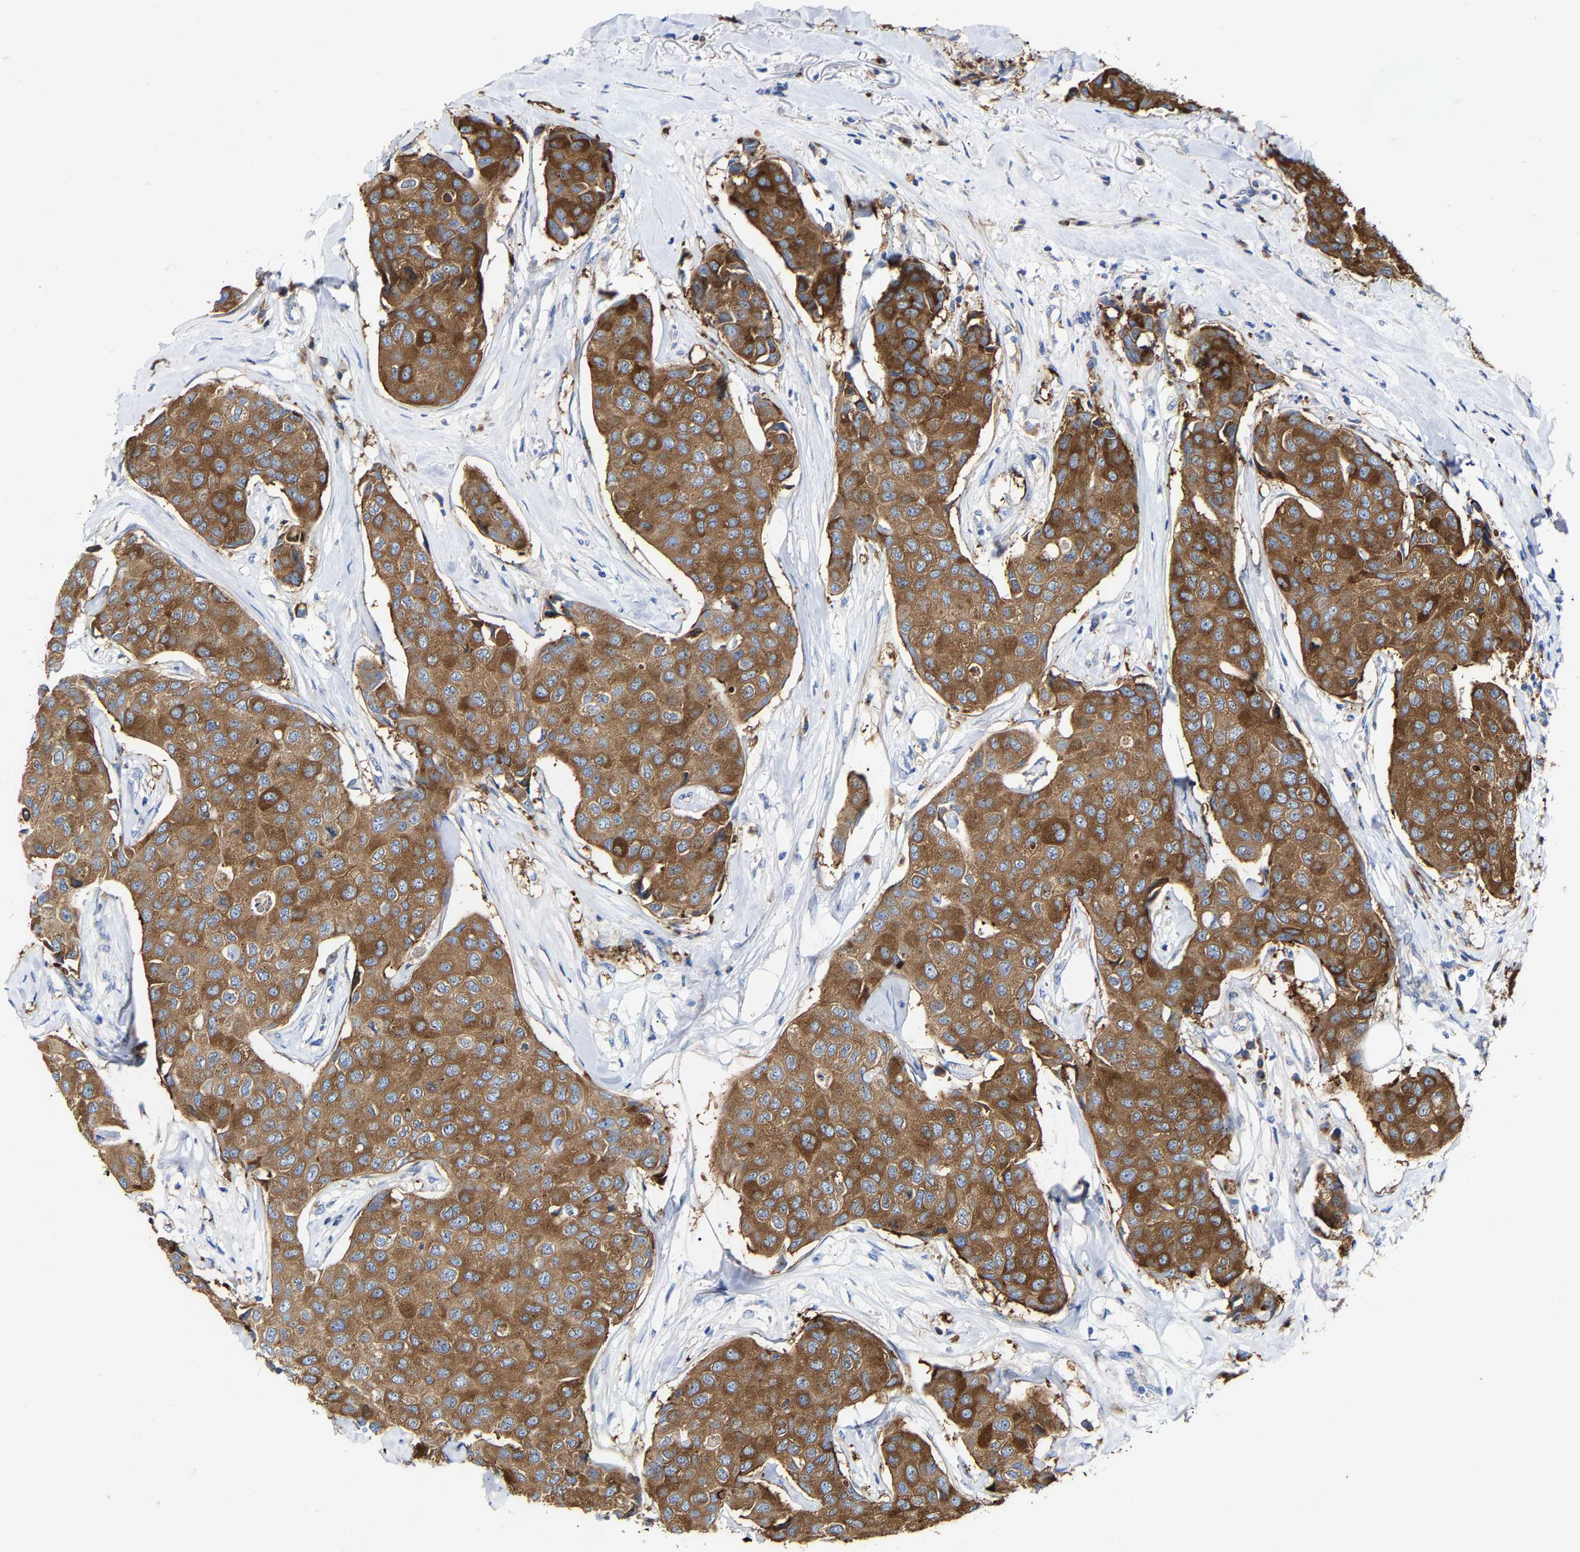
{"staining": {"intensity": "moderate", "quantity": ">75%", "location": "cytoplasmic/membranous"}, "tissue": "breast cancer", "cell_type": "Tumor cells", "image_type": "cancer", "snomed": [{"axis": "morphology", "description": "Duct carcinoma"}, {"axis": "topography", "description": "Breast"}], "caption": "High-magnification brightfield microscopy of invasive ductal carcinoma (breast) stained with DAB (3,3'-diaminobenzidine) (brown) and counterstained with hematoxylin (blue). tumor cells exhibit moderate cytoplasmic/membranous positivity is appreciated in approximately>75% of cells. Nuclei are stained in blue.", "gene": "PPP1R15A", "patient": {"sex": "female", "age": 80}}